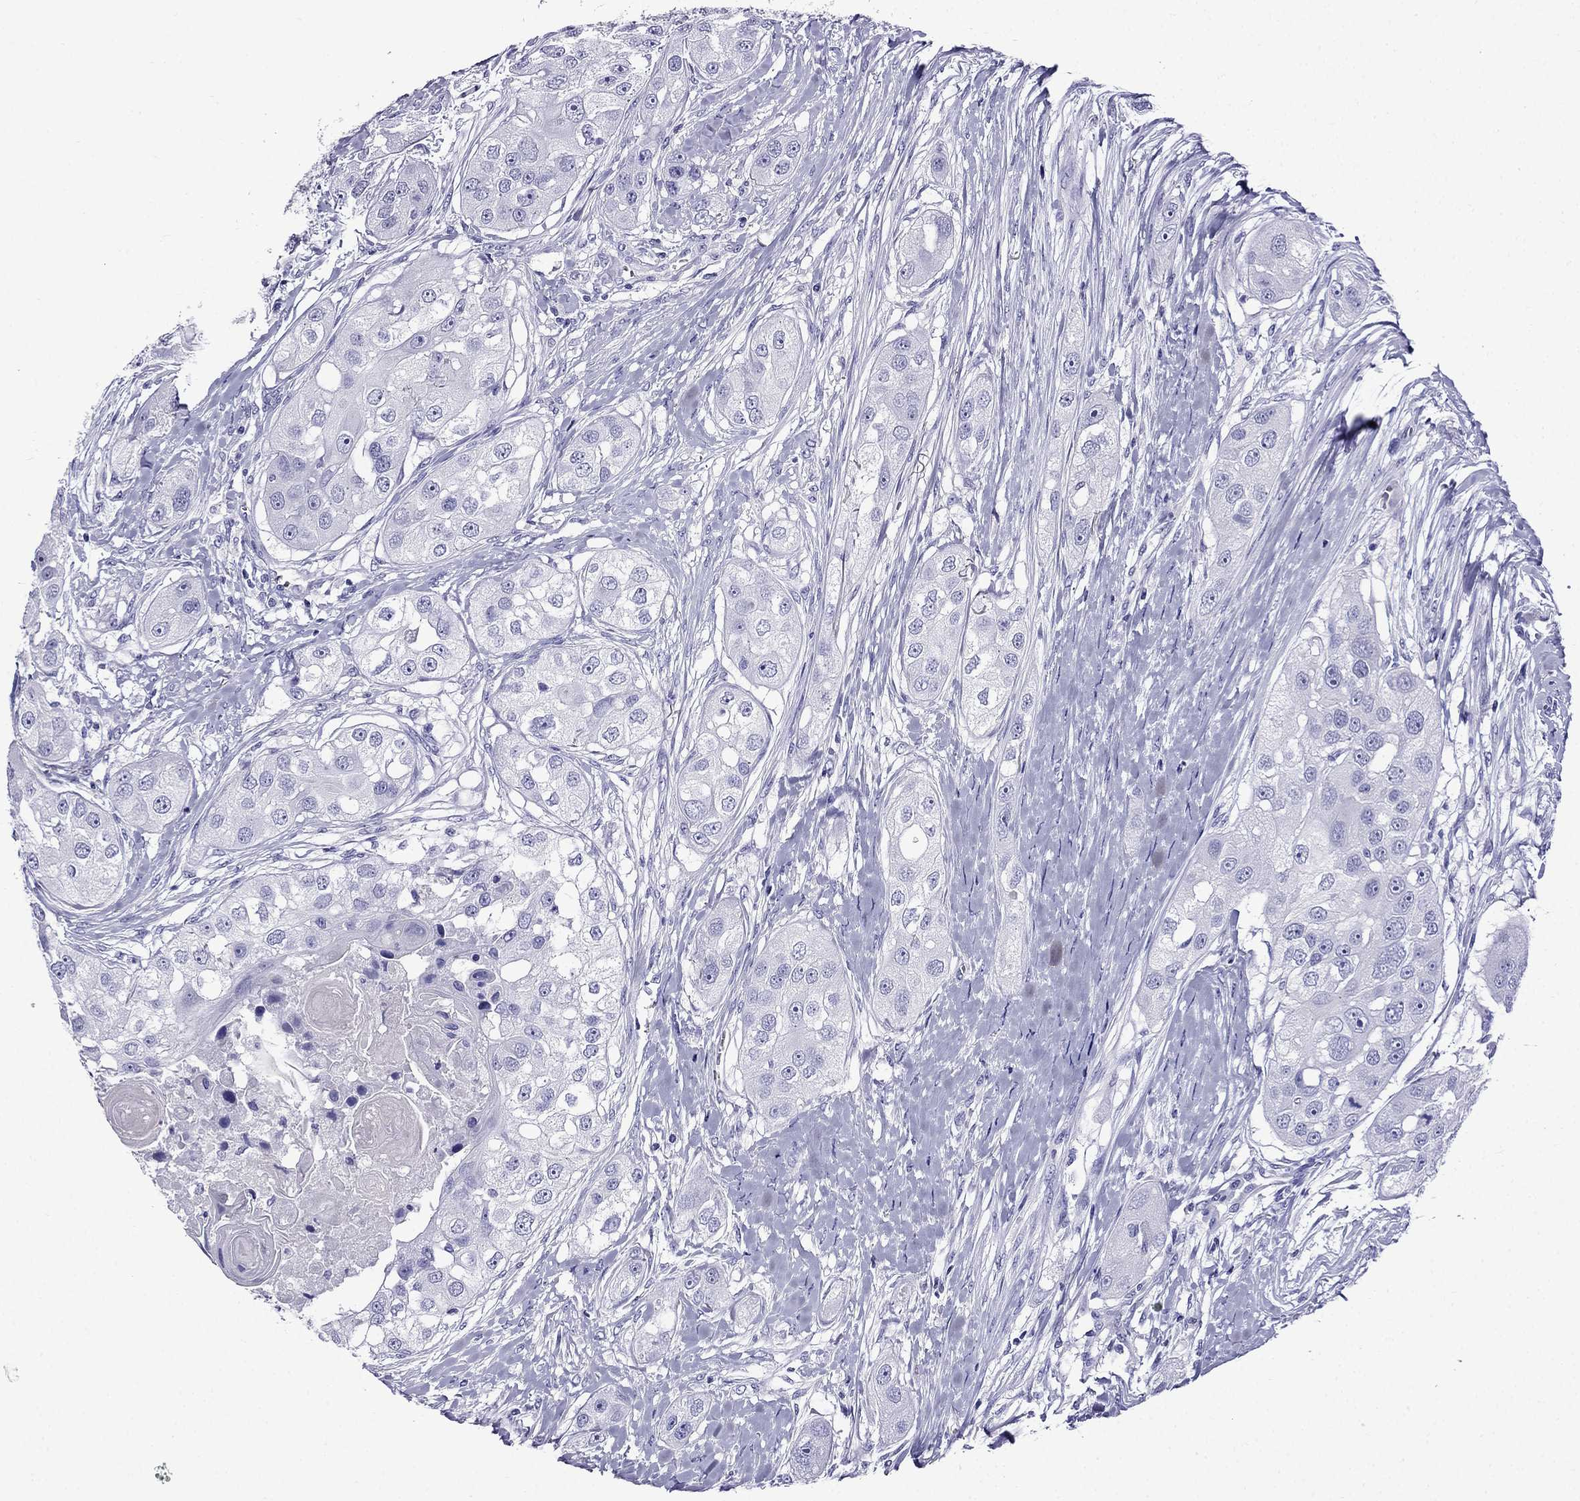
{"staining": {"intensity": "negative", "quantity": "none", "location": "none"}, "tissue": "head and neck cancer", "cell_type": "Tumor cells", "image_type": "cancer", "snomed": [{"axis": "morphology", "description": "Normal tissue, NOS"}, {"axis": "morphology", "description": "Squamous cell carcinoma, NOS"}, {"axis": "topography", "description": "Skeletal muscle"}, {"axis": "topography", "description": "Head-Neck"}], "caption": "Photomicrograph shows no protein positivity in tumor cells of head and neck cancer tissue. Brightfield microscopy of immunohistochemistry (IHC) stained with DAB (brown) and hematoxylin (blue), captured at high magnification.", "gene": "ERC2", "patient": {"sex": "male", "age": 51}}